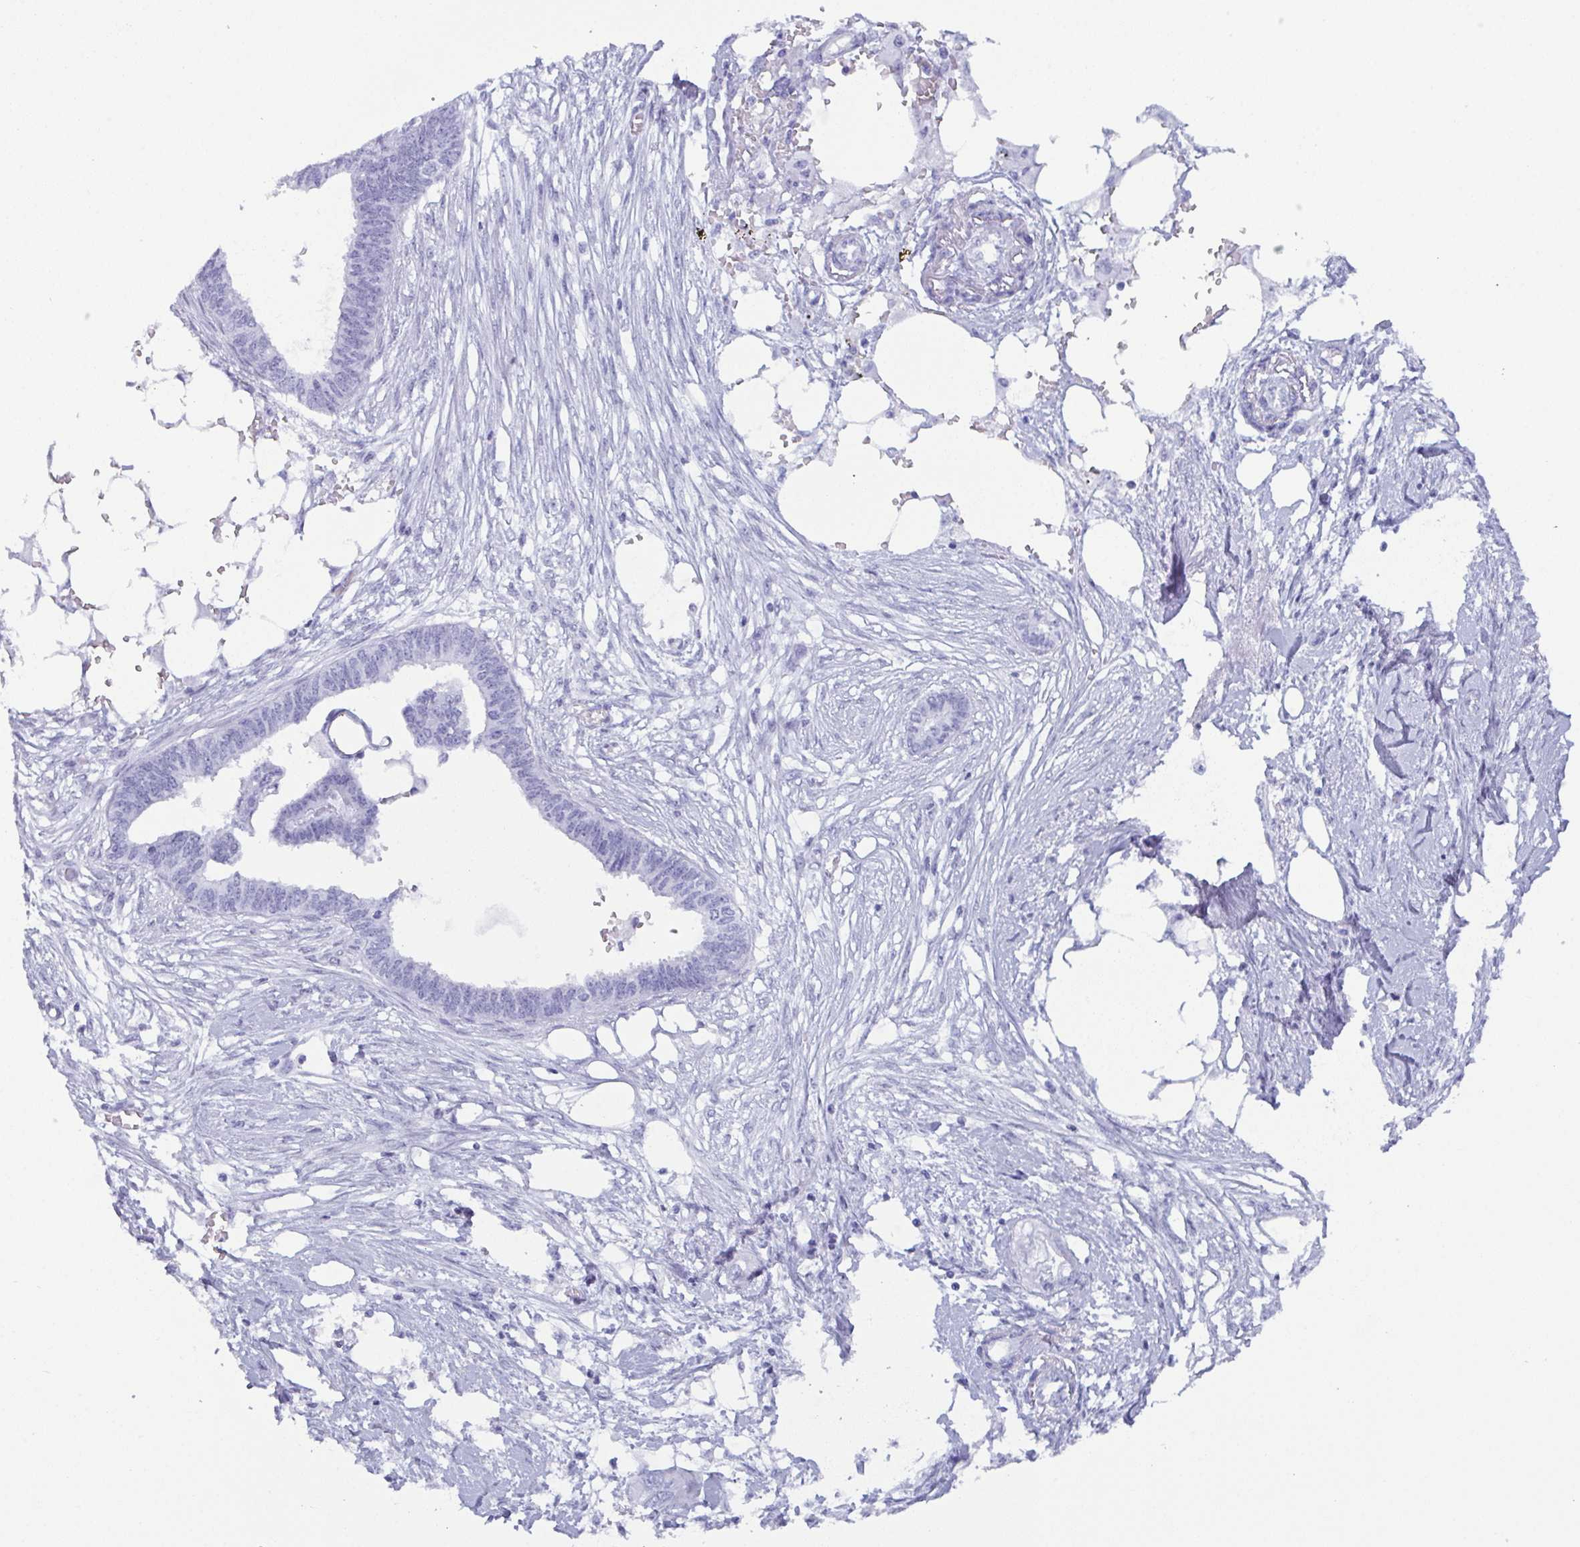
{"staining": {"intensity": "negative", "quantity": "none", "location": "none"}, "tissue": "endometrial cancer", "cell_type": "Tumor cells", "image_type": "cancer", "snomed": [{"axis": "morphology", "description": "Adenocarcinoma, NOS"}, {"axis": "morphology", "description": "Adenocarcinoma, metastatic, NOS"}, {"axis": "topography", "description": "Adipose tissue"}, {"axis": "topography", "description": "Endometrium"}], "caption": "Tumor cells show no significant expression in endometrial cancer (metastatic adenocarcinoma).", "gene": "CDA", "patient": {"sex": "female", "age": 67}}